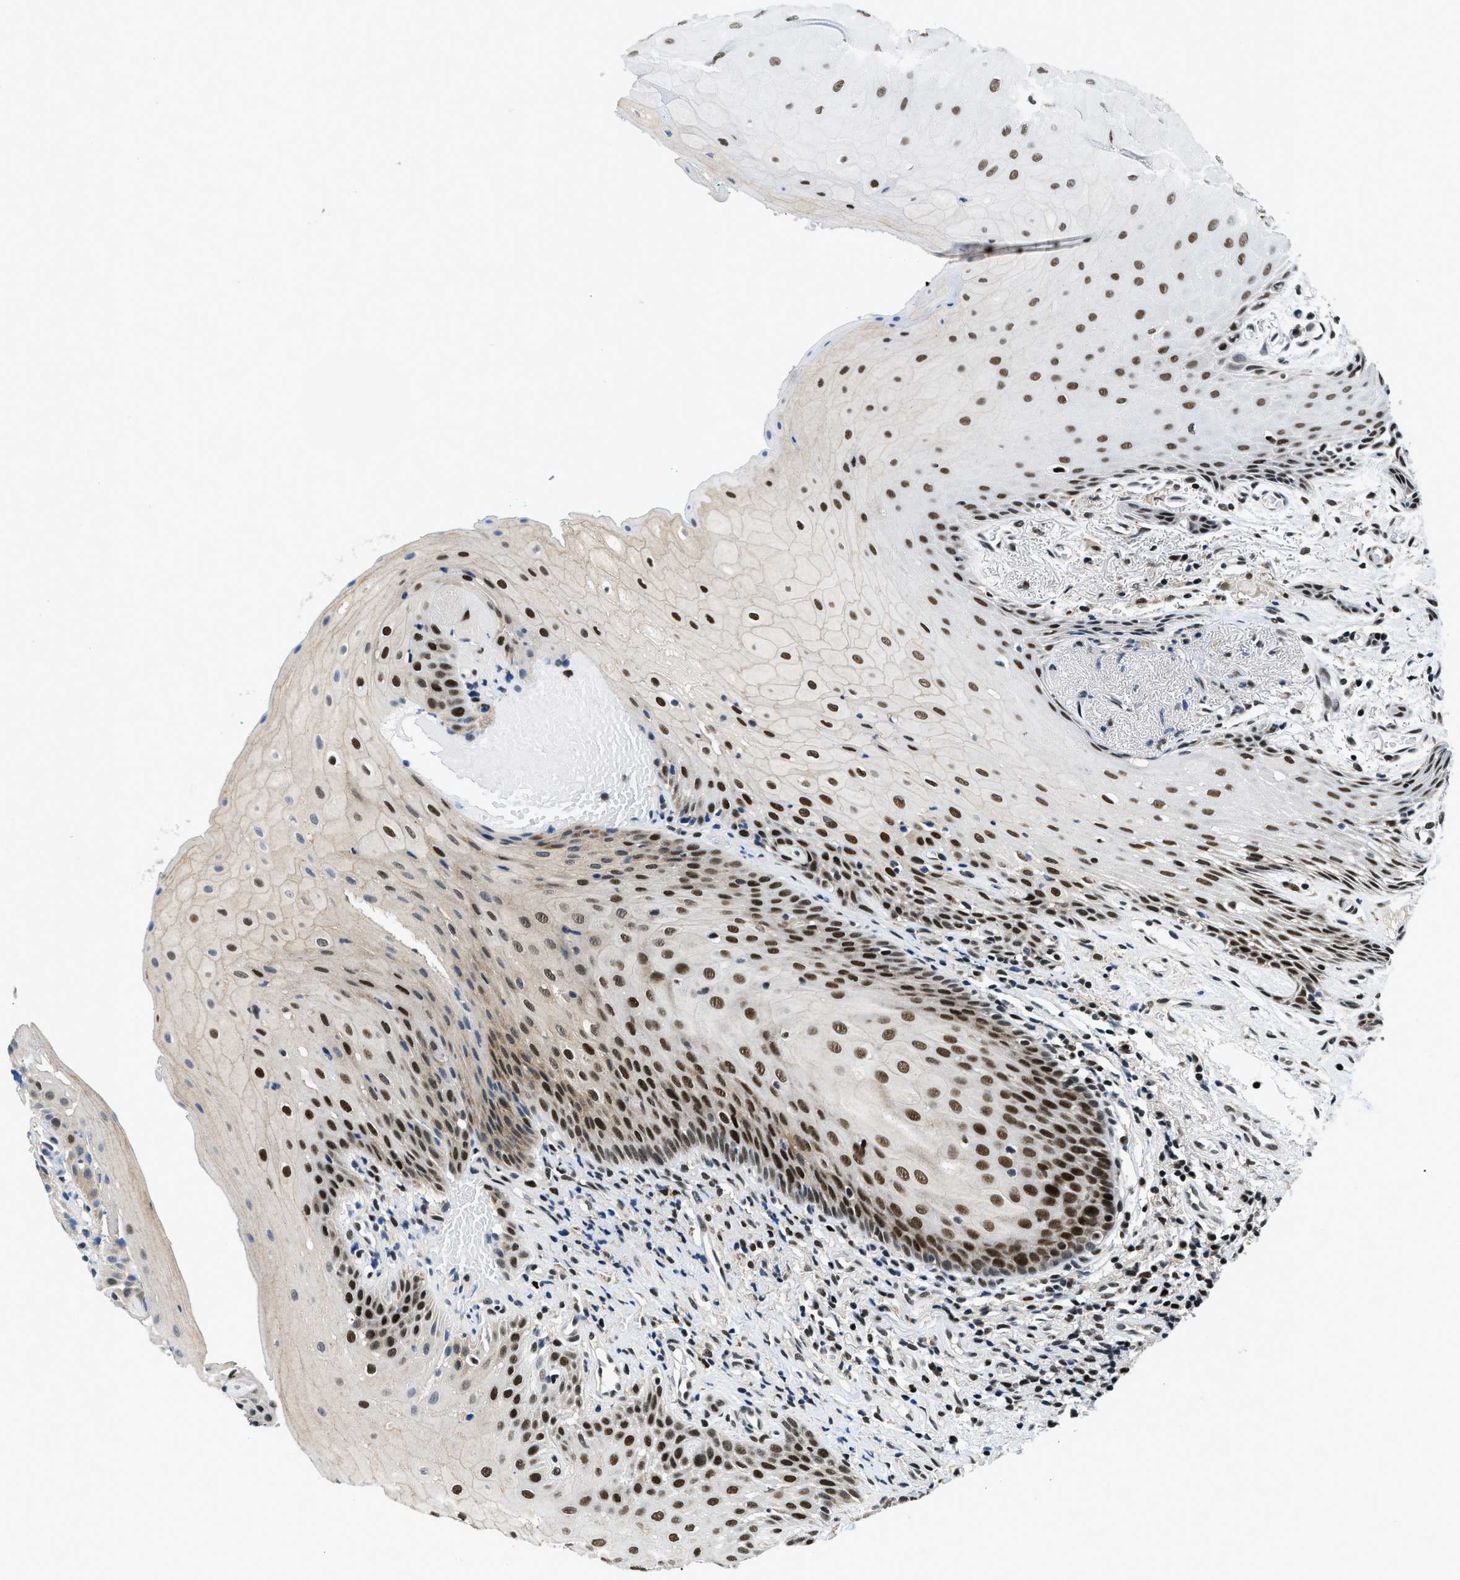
{"staining": {"intensity": "strong", "quantity": ">75%", "location": "nuclear"}, "tissue": "oral mucosa", "cell_type": "Squamous epithelial cells", "image_type": "normal", "snomed": [{"axis": "morphology", "description": "Normal tissue, NOS"}, {"axis": "morphology", "description": "Squamous cell carcinoma, NOS"}, {"axis": "topography", "description": "Oral tissue"}, {"axis": "topography", "description": "Salivary gland"}, {"axis": "topography", "description": "Head-Neck"}], "caption": "IHC of benign oral mucosa shows high levels of strong nuclear positivity in about >75% of squamous epithelial cells. The staining is performed using DAB brown chromogen to label protein expression. The nuclei are counter-stained blue using hematoxylin.", "gene": "KDM3B", "patient": {"sex": "female", "age": 62}}